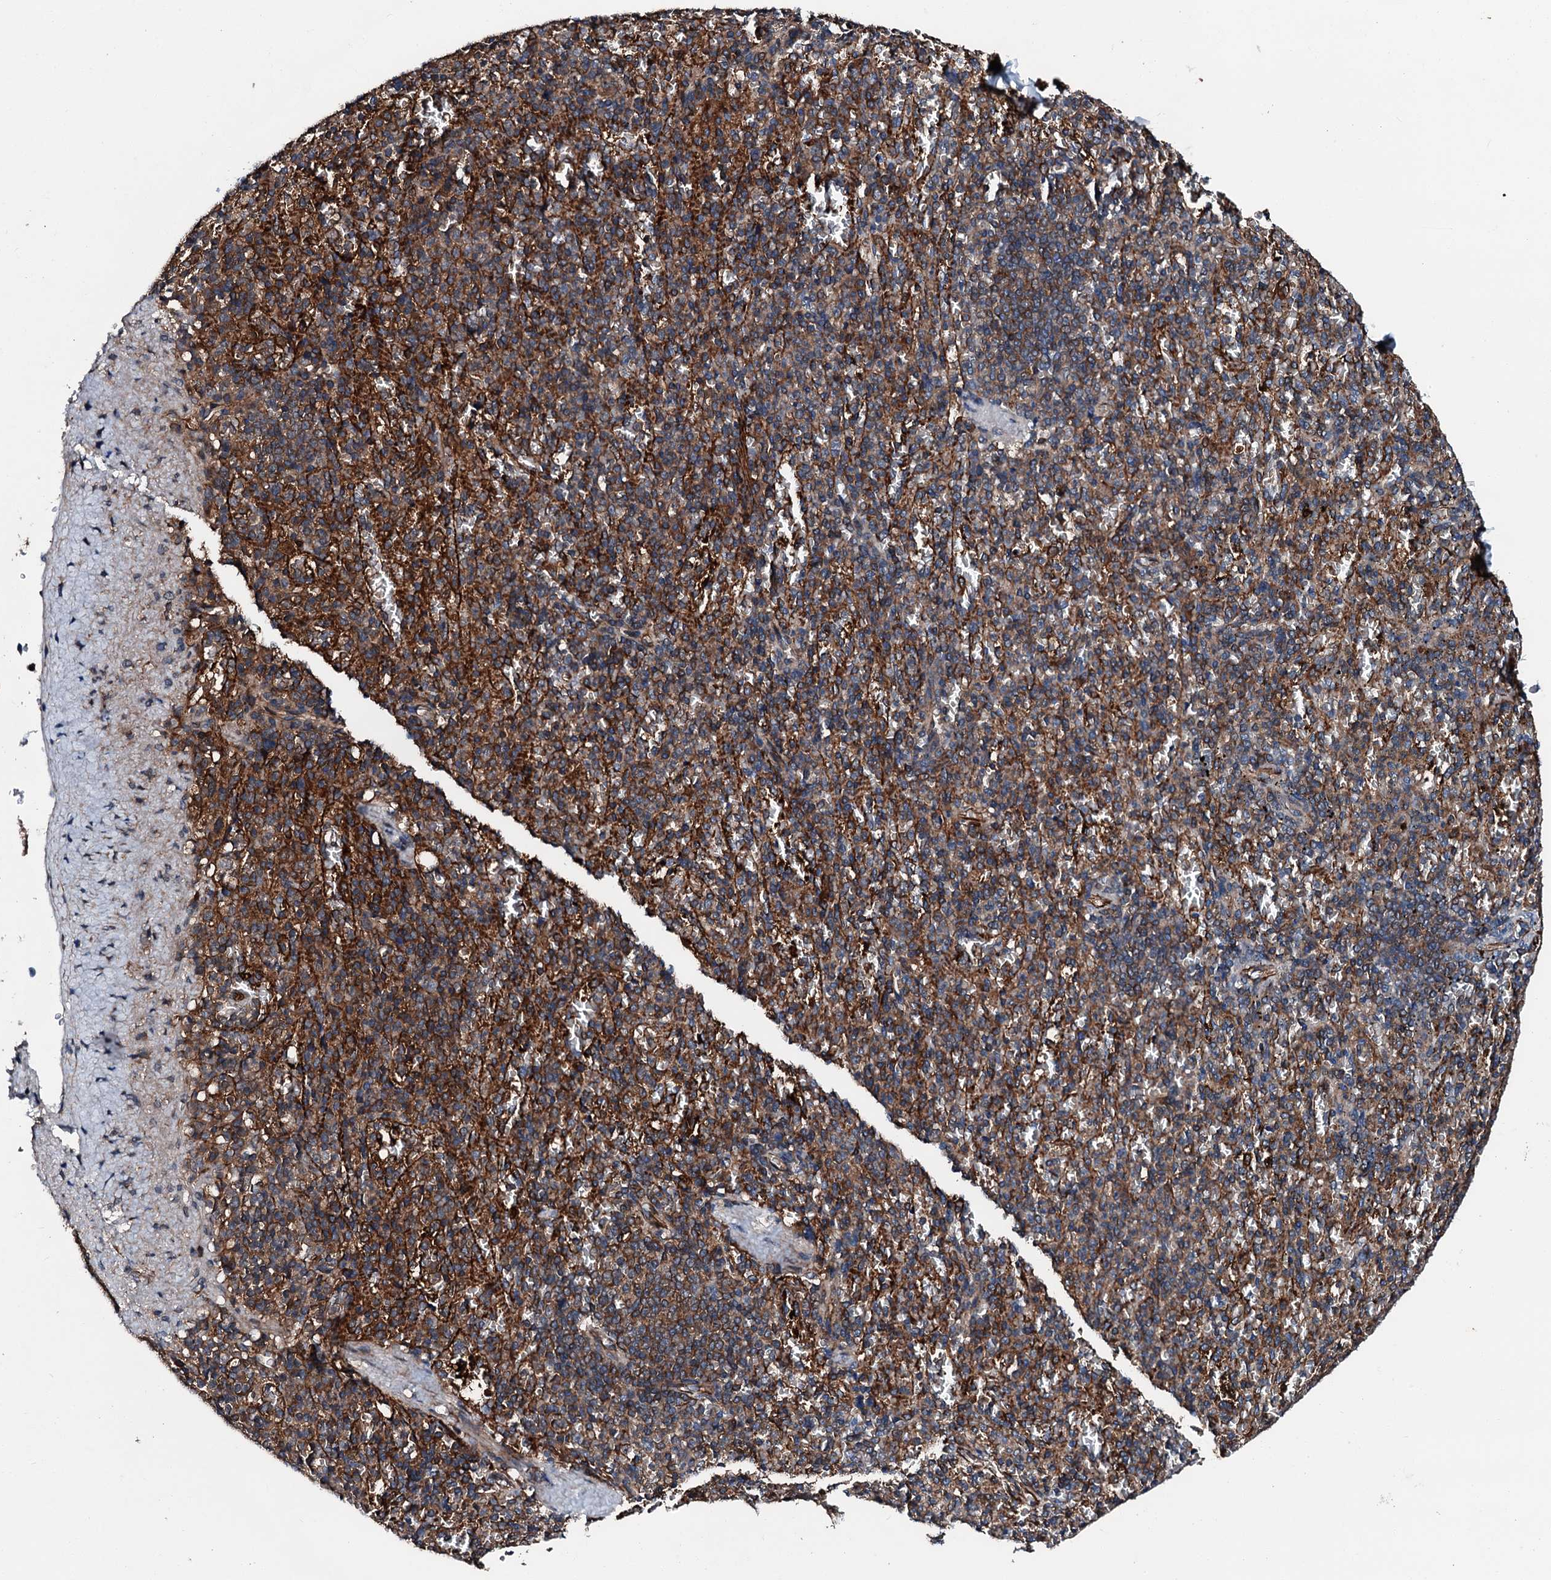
{"staining": {"intensity": "strong", "quantity": "25%-75%", "location": "cytoplasmic/membranous"}, "tissue": "spleen", "cell_type": "Cells in red pulp", "image_type": "normal", "snomed": [{"axis": "morphology", "description": "Normal tissue, NOS"}, {"axis": "topography", "description": "Spleen"}], "caption": "This image shows immunohistochemistry (IHC) staining of unremarkable human spleen, with high strong cytoplasmic/membranous staining in approximately 25%-75% of cells in red pulp.", "gene": "FGD4", "patient": {"sex": "female", "age": 74}}